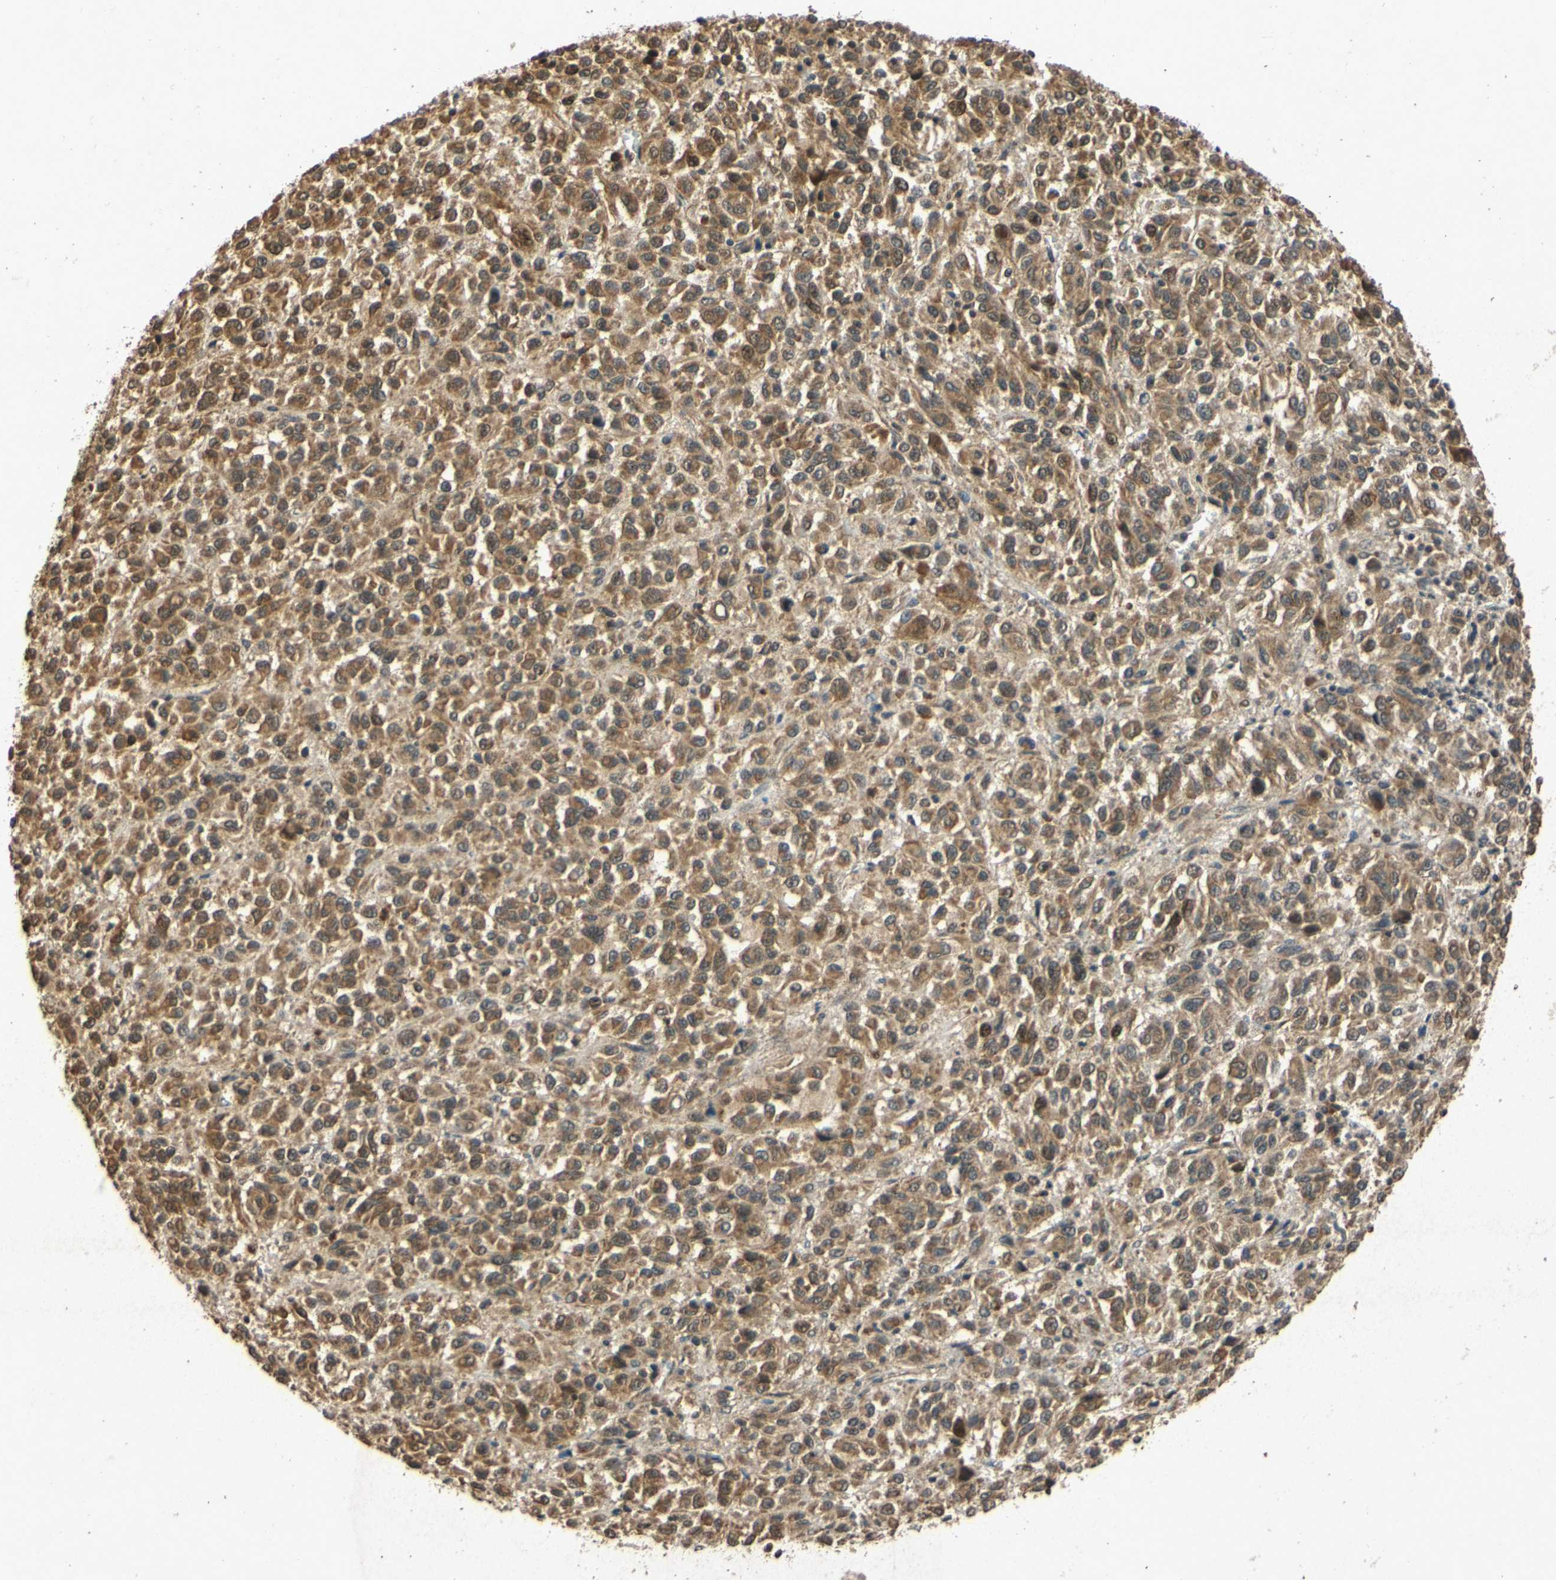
{"staining": {"intensity": "moderate", "quantity": ">75%", "location": "cytoplasmic/membranous"}, "tissue": "melanoma", "cell_type": "Tumor cells", "image_type": "cancer", "snomed": [{"axis": "morphology", "description": "Malignant melanoma, Metastatic site"}, {"axis": "topography", "description": "Lung"}], "caption": "The histopathology image displays immunohistochemical staining of melanoma. There is moderate cytoplasmic/membranous positivity is identified in approximately >75% of tumor cells.", "gene": "ATP6V1H", "patient": {"sex": "male", "age": 64}}